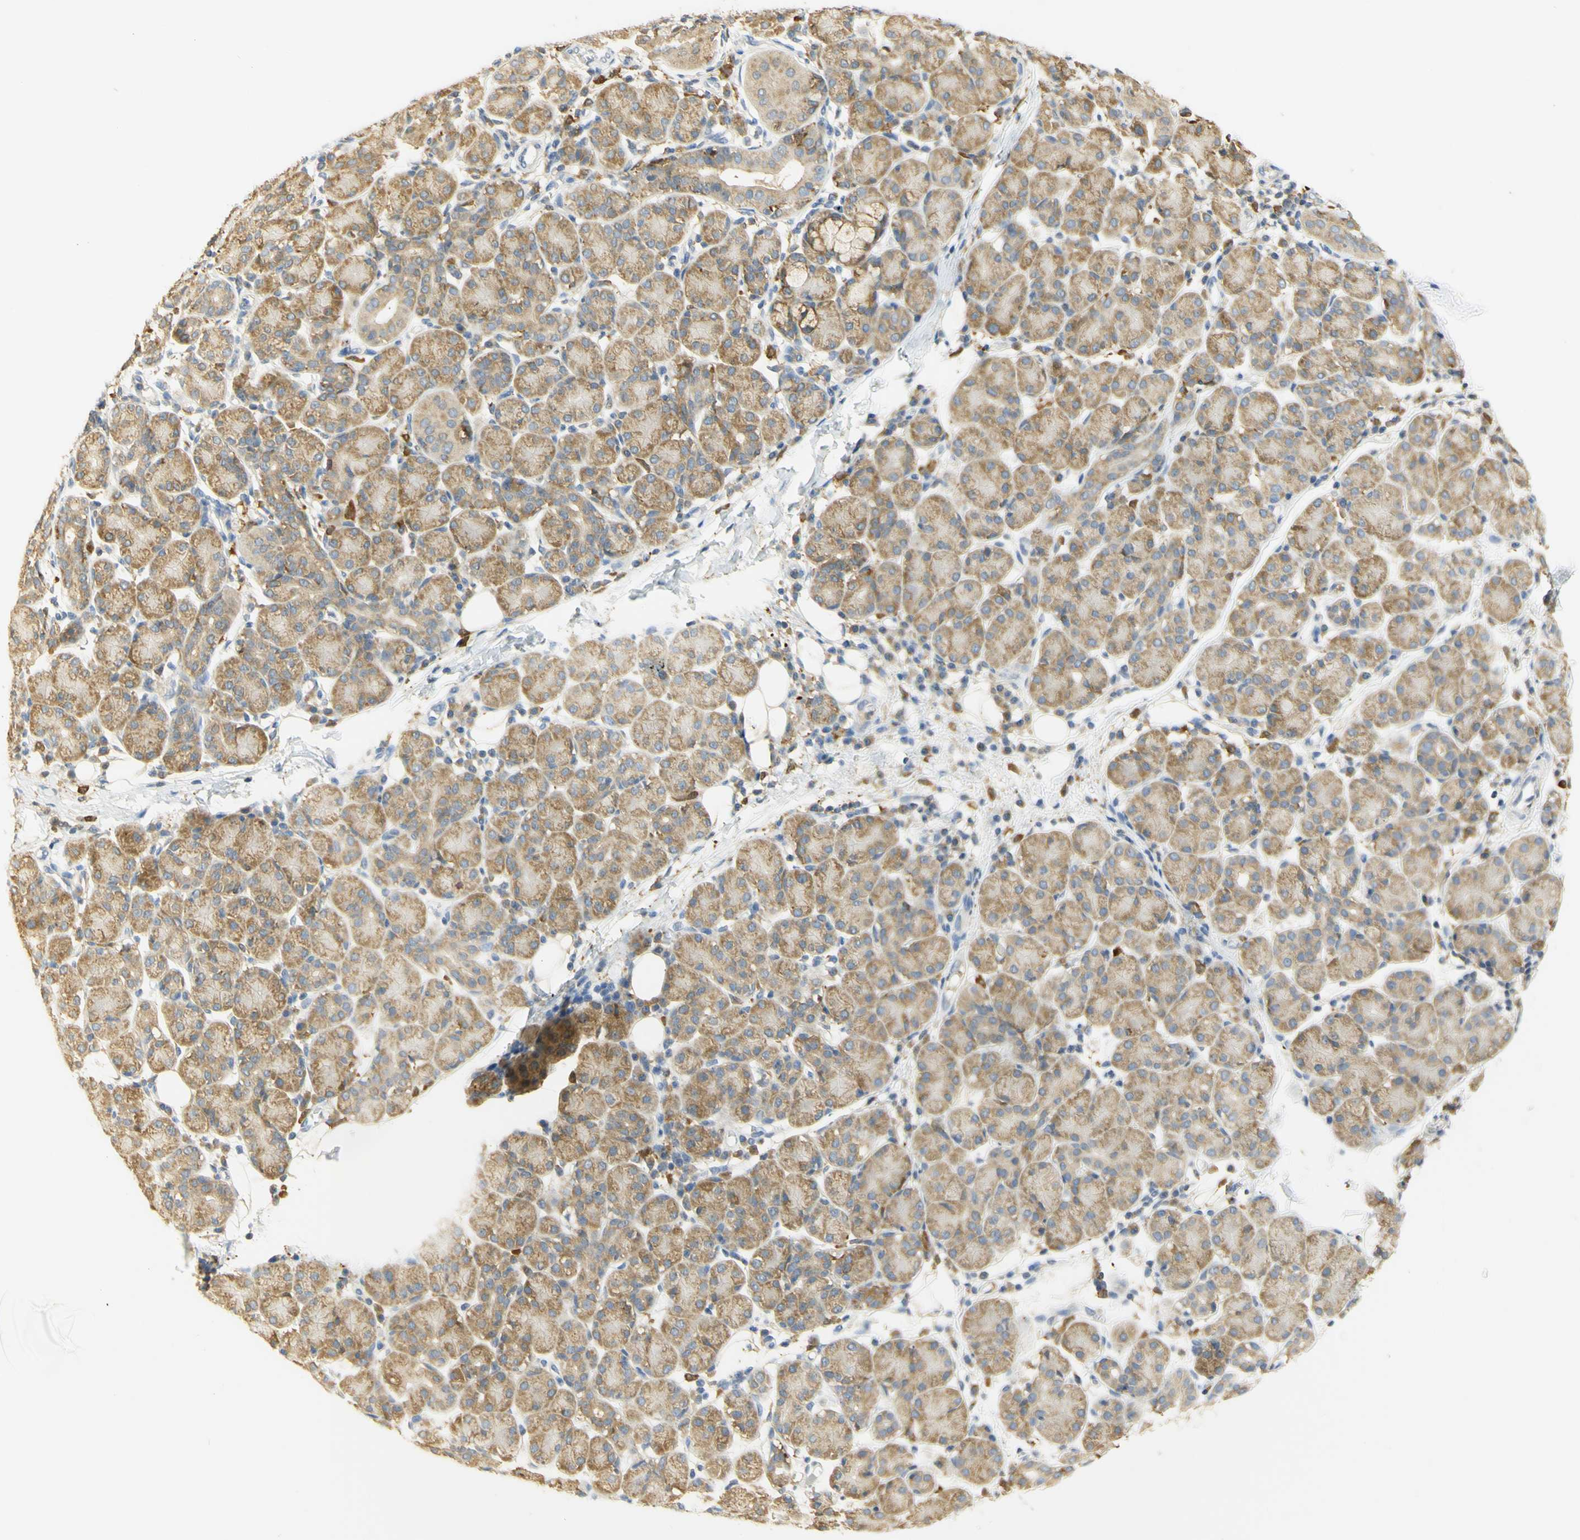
{"staining": {"intensity": "moderate", "quantity": ">75%", "location": "cytoplasmic/membranous"}, "tissue": "salivary gland", "cell_type": "Glandular cells", "image_type": "normal", "snomed": [{"axis": "morphology", "description": "Normal tissue, NOS"}, {"axis": "morphology", "description": "Inflammation, NOS"}, {"axis": "topography", "description": "Lymph node"}, {"axis": "topography", "description": "Salivary gland"}], "caption": "Immunohistochemistry (DAB (3,3'-diaminobenzidine)) staining of benign human salivary gland shows moderate cytoplasmic/membranous protein staining in about >75% of glandular cells.", "gene": "PAK1", "patient": {"sex": "male", "age": 3}}